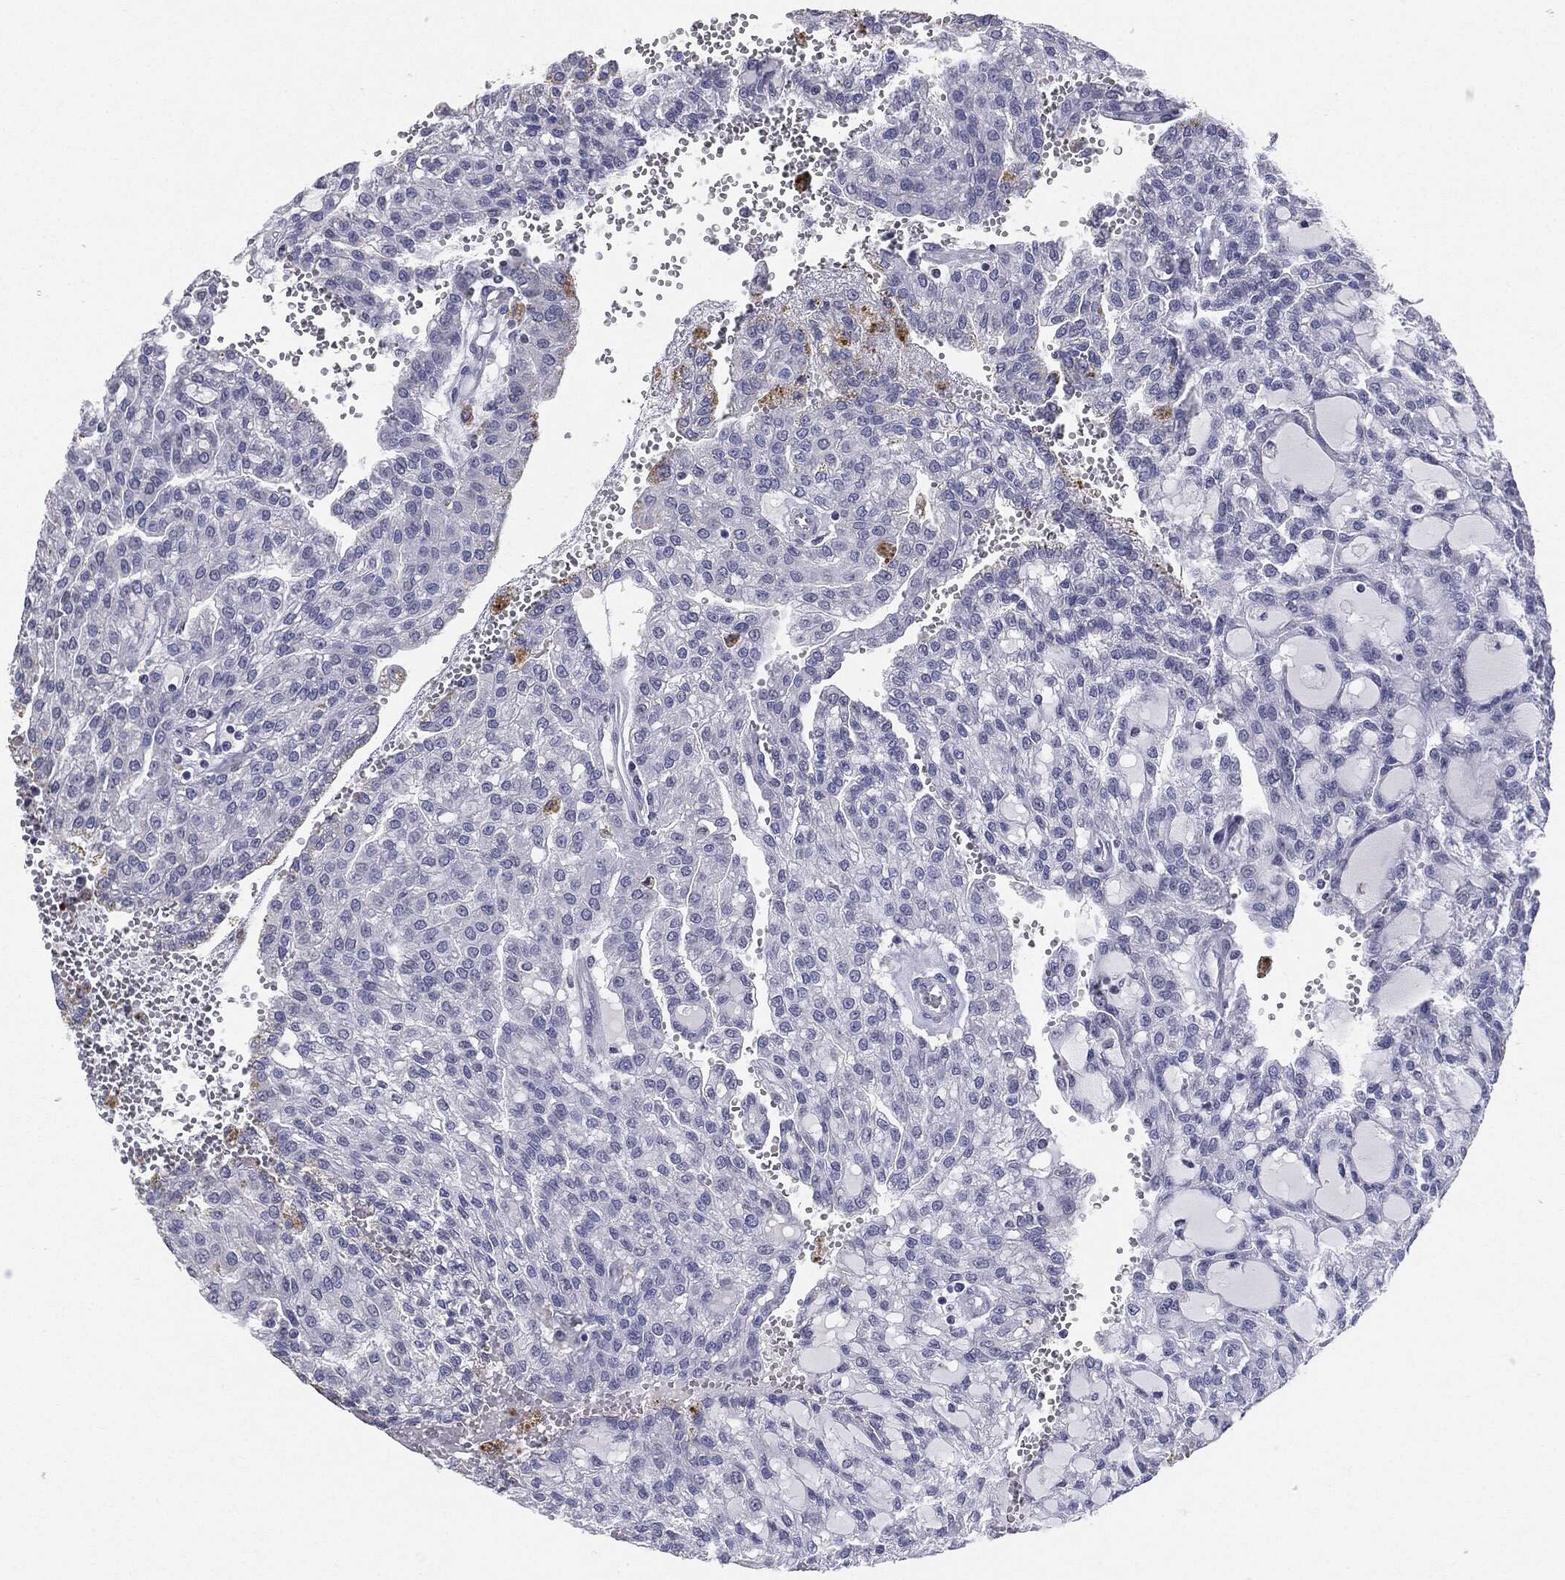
{"staining": {"intensity": "negative", "quantity": "none", "location": "none"}, "tissue": "renal cancer", "cell_type": "Tumor cells", "image_type": "cancer", "snomed": [{"axis": "morphology", "description": "Adenocarcinoma, NOS"}, {"axis": "topography", "description": "Kidney"}], "caption": "Immunohistochemical staining of human renal cancer displays no significant expression in tumor cells.", "gene": "SERPINB4", "patient": {"sex": "male", "age": 63}}